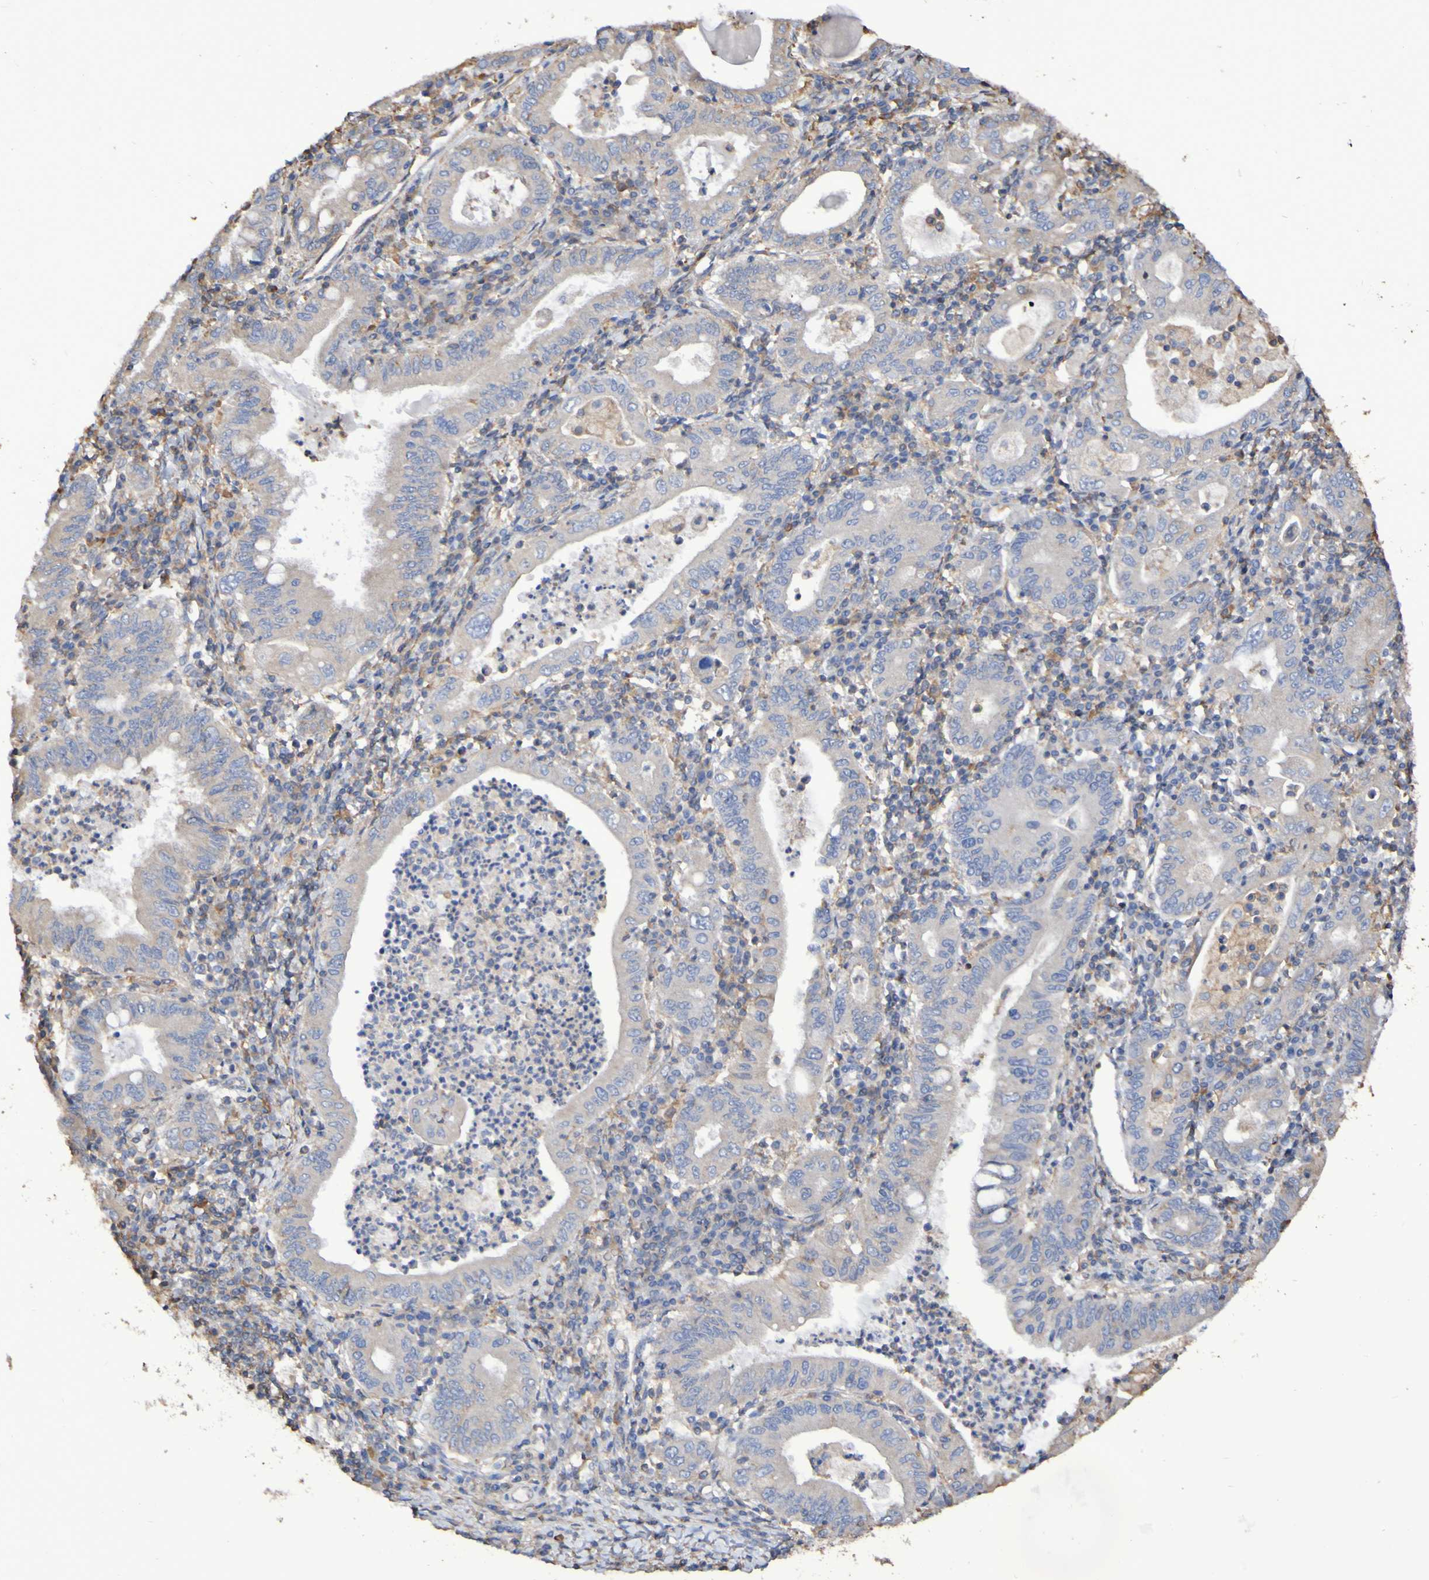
{"staining": {"intensity": "negative", "quantity": "none", "location": "none"}, "tissue": "stomach cancer", "cell_type": "Tumor cells", "image_type": "cancer", "snomed": [{"axis": "morphology", "description": "Normal tissue, NOS"}, {"axis": "morphology", "description": "Adenocarcinoma, NOS"}, {"axis": "topography", "description": "Esophagus"}, {"axis": "topography", "description": "Stomach, upper"}, {"axis": "topography", "description": "Peripheral nerve tissue"}], "caption": "Immunohistochemical staining of human stomach cancer (adenocarcinoma) shows no significant staining in tumor cells. (Stains: DAB immunohistochemistry (IHC) with hematoxylin counter stain, Microscopy: brightfield microscopy at high magnification).", "gene": "SYNJ1", "patient": {"sex": "male", "age": 62}}